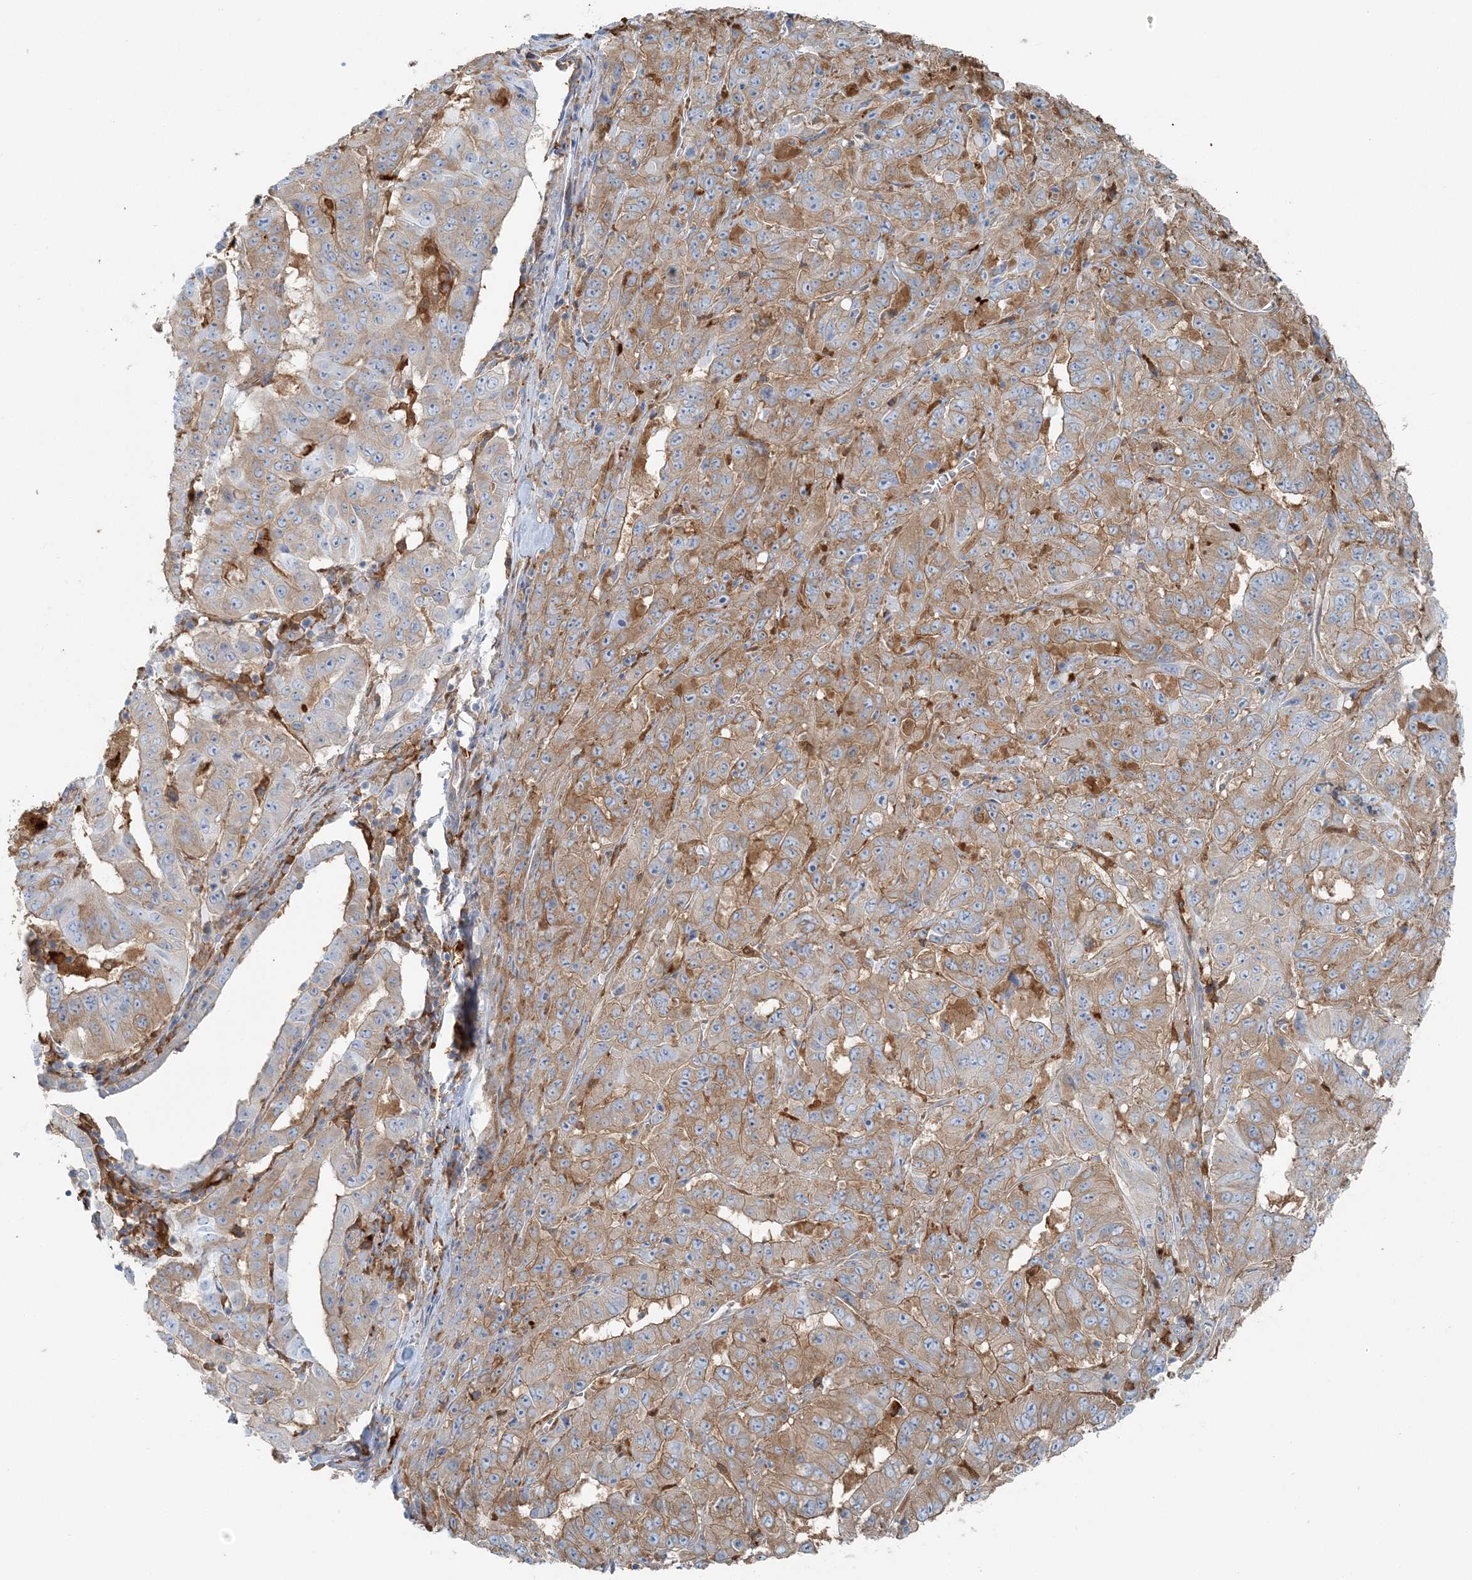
{"staining": {"intensity": "moderate", "quantity": ">75%", "location": "cytoplasmic/membranous"}, "tissue": "pancreatic cancer", "cell_type": "Tumor cells", "image_type": "cancer", "snomed": [{"axis": "morphology", "description": "Adenocarcinoma, NOS"}, {"axis": "topography", "description": "Pancreas"}], "caption": "Immunohistochemistry photomicrograph of neoplastic tissue: pancreatic cancer (adenocarcinoma) stained using IHC exhibits medium levels of moderate protein expression localized specifically in the cytoplasmic/membranous of tumor cells, appearing as a cytoplasmic/membranous brown color.", "gene": "SNX2", "patient": {"sex": "male", "age": 63}}